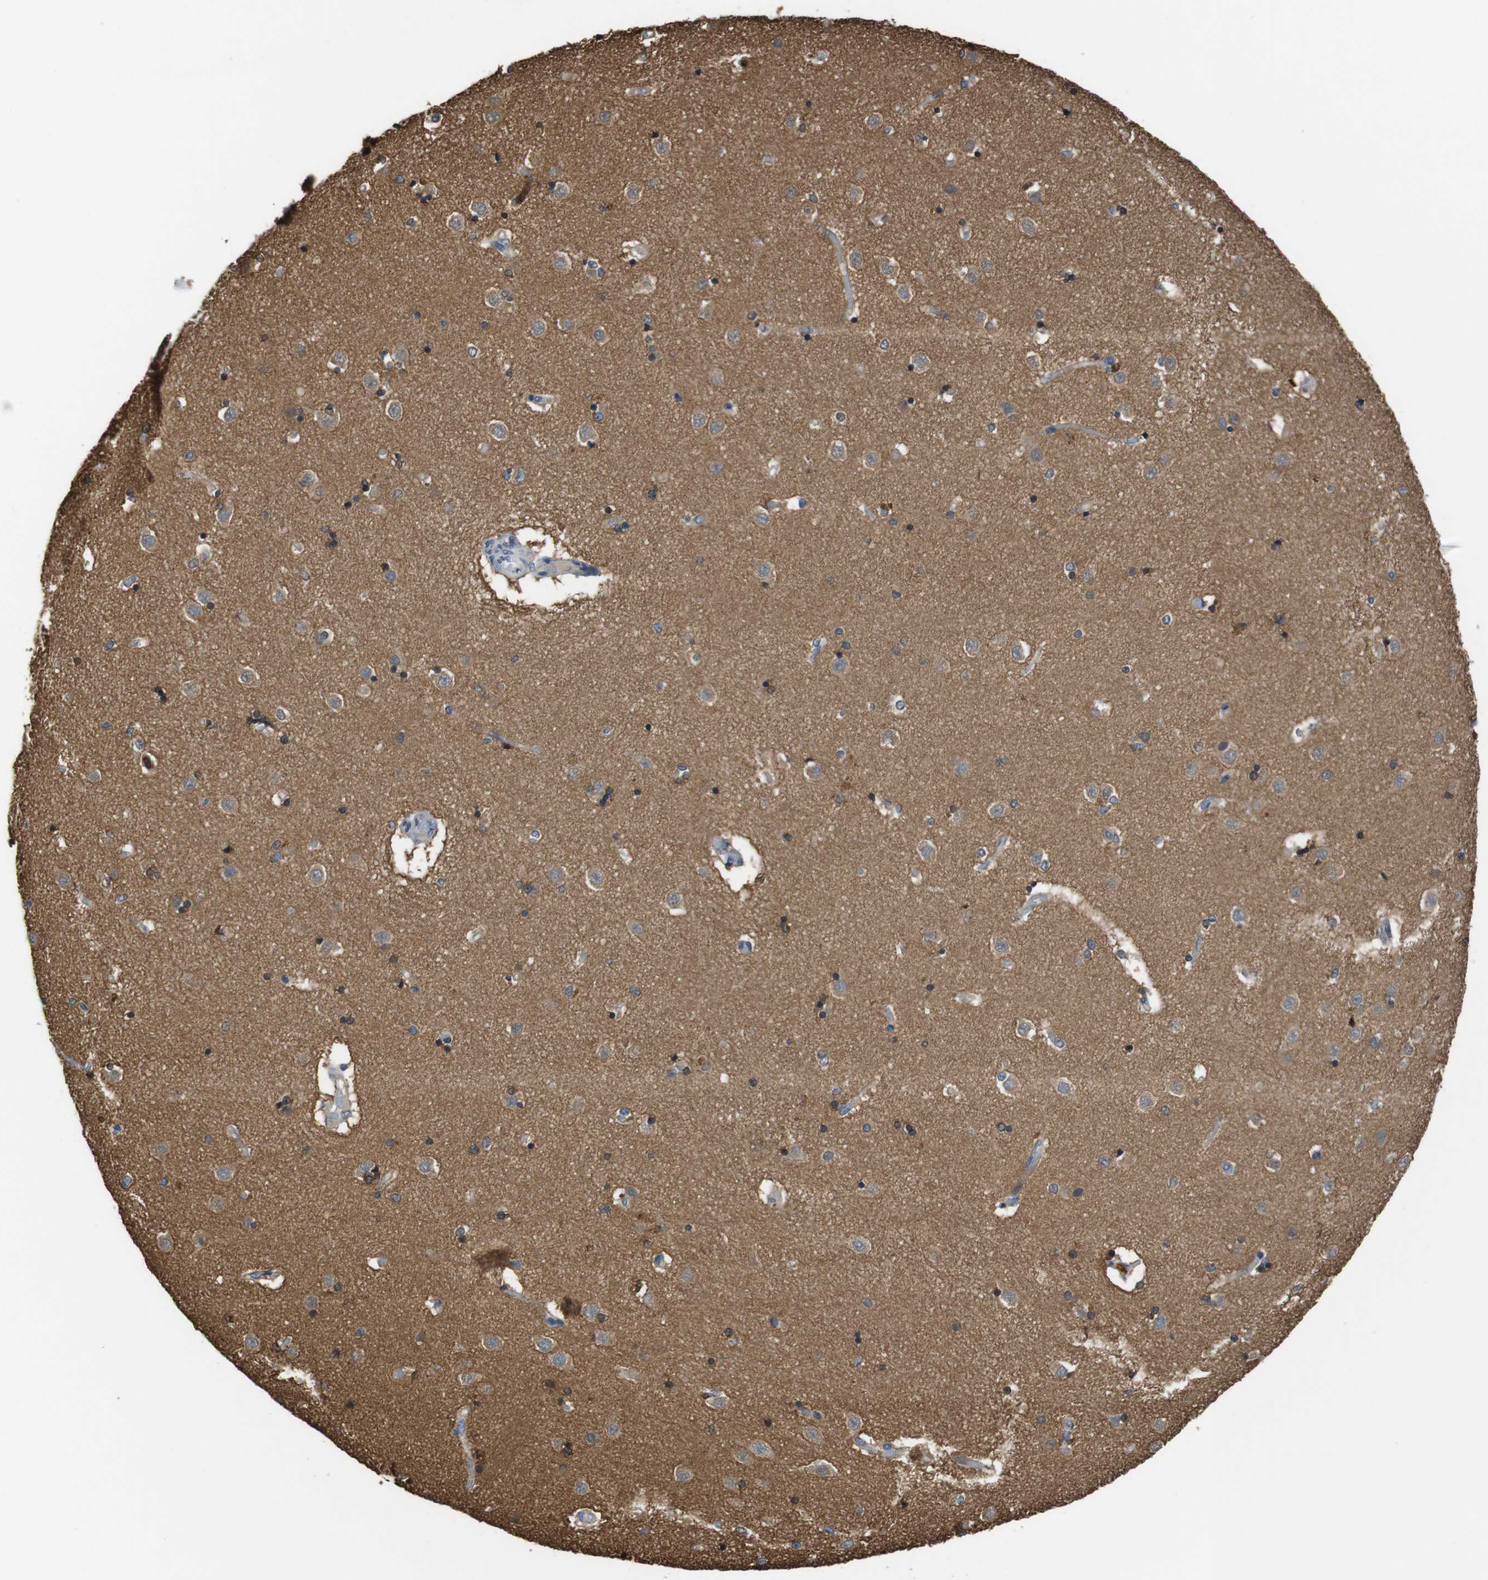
{"staining": {"intensity": "strong", "quantity": "25%-75%", "location": "cytoplasmic/membranous"}, "tissue": "caudate", "cell_type": "Glial cells", "image_type": "normal", "snomed": [{"axis": "morphology", "description": "Normal tissue, NOS"}, {"axis": "topography", "description": "Lateral ventricle wall"}], "caption": "About 25%-75% of glial cells in unremarkable human caudate demonstrate strong cytoplasmic/membranous protein staining as visualized by brown immunohistochemical staining.", "gene": "PCDH10", "patient": {"sex": "female", "age": 54}}